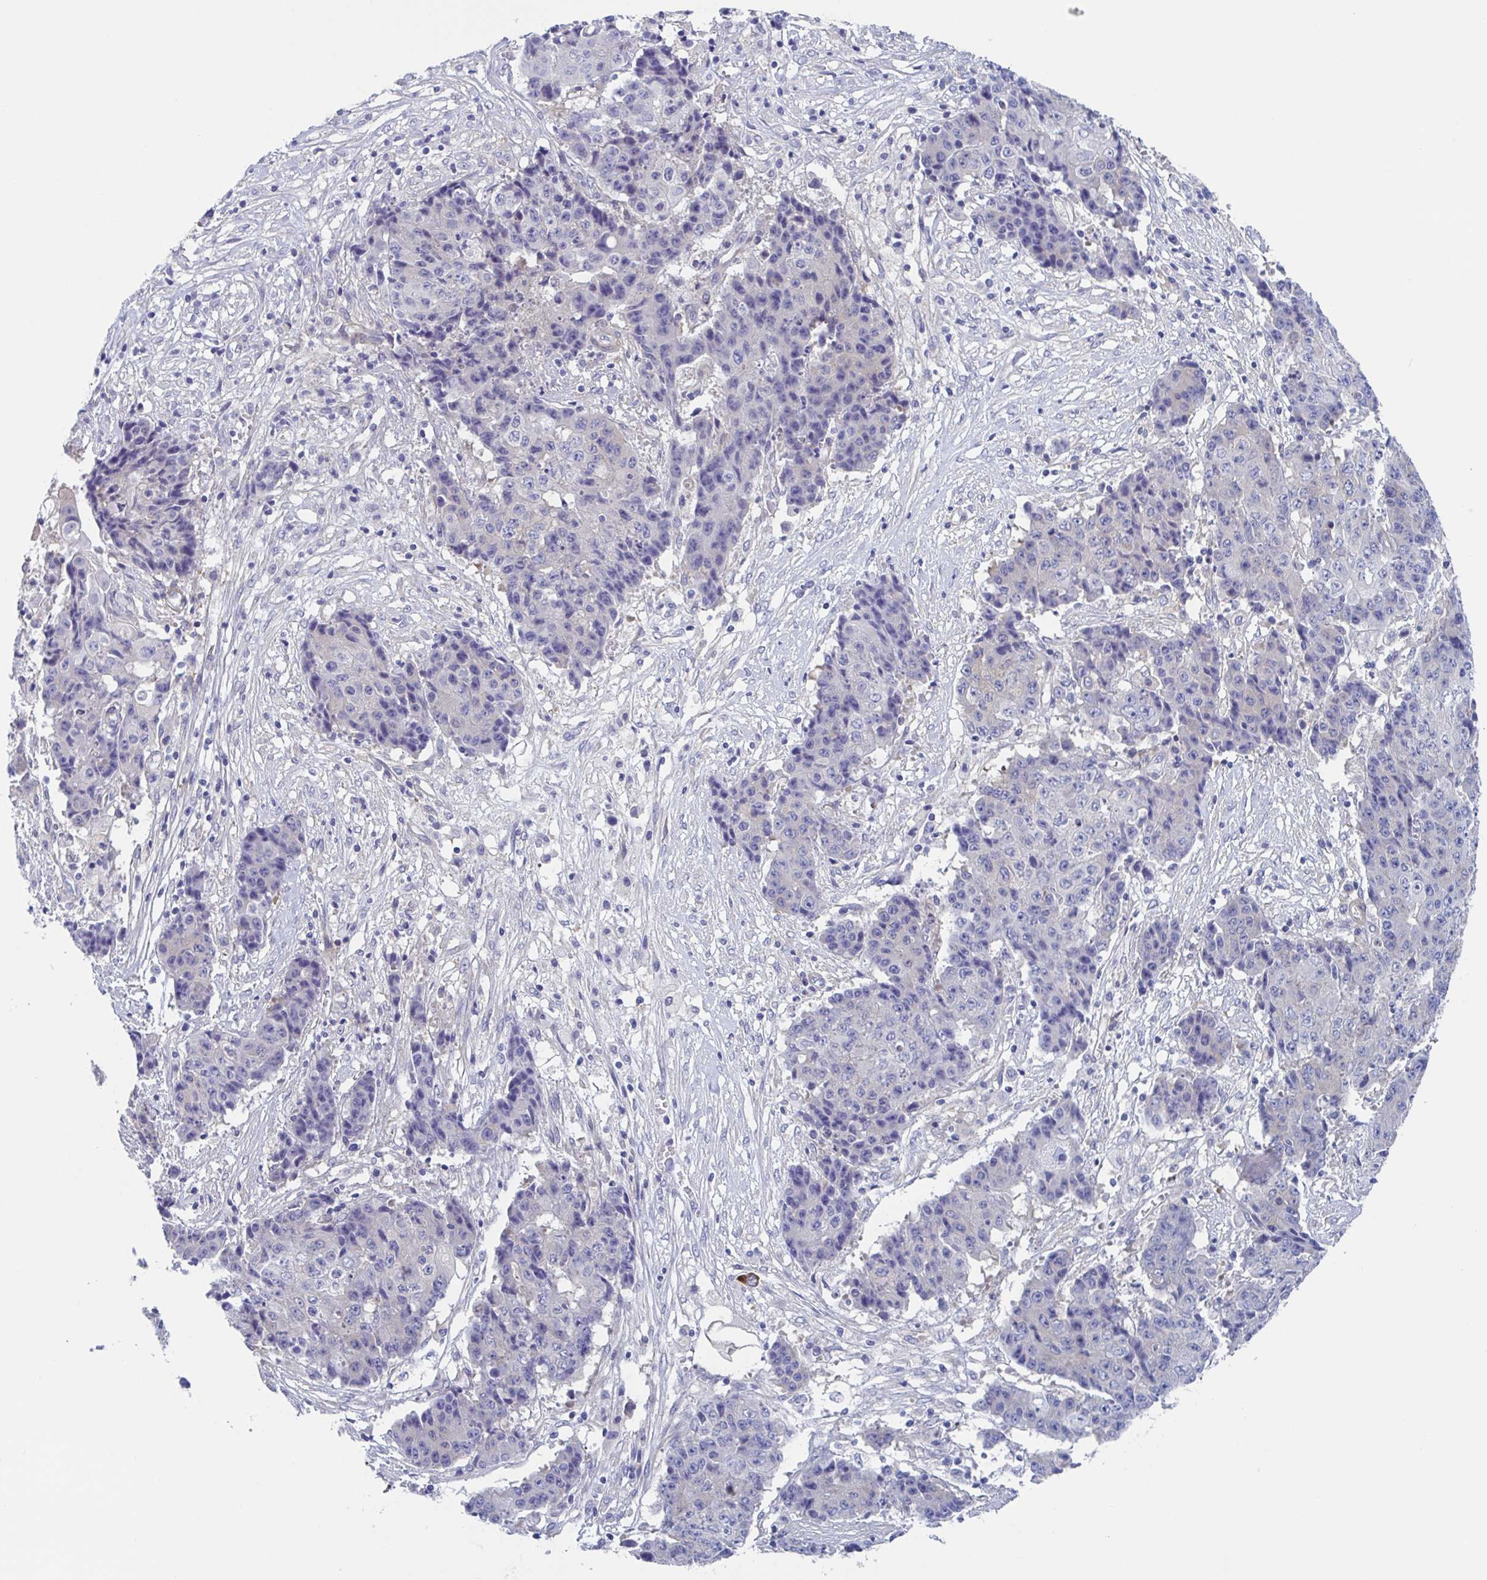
{"staining": {"intensity": "negative", "quantity": "none", "location": "none"}, "tissue": "ovarian cancer", "cell_type": "Tumor cells", "image_type": "cancer", "snomed": [{"axis": "morphology", "description": "Carcinoma, endometroid"}, {"axis": "topography", "description": "Ovary"}], "caption": "Immunohistochemistry (IHC) image of endometroid carcinoma (ovarian) stained for a protein (brown), which displays no staining in tumor cells.", "gene": "LPIN3", "patient": {"sex": "female", "age": 42}}